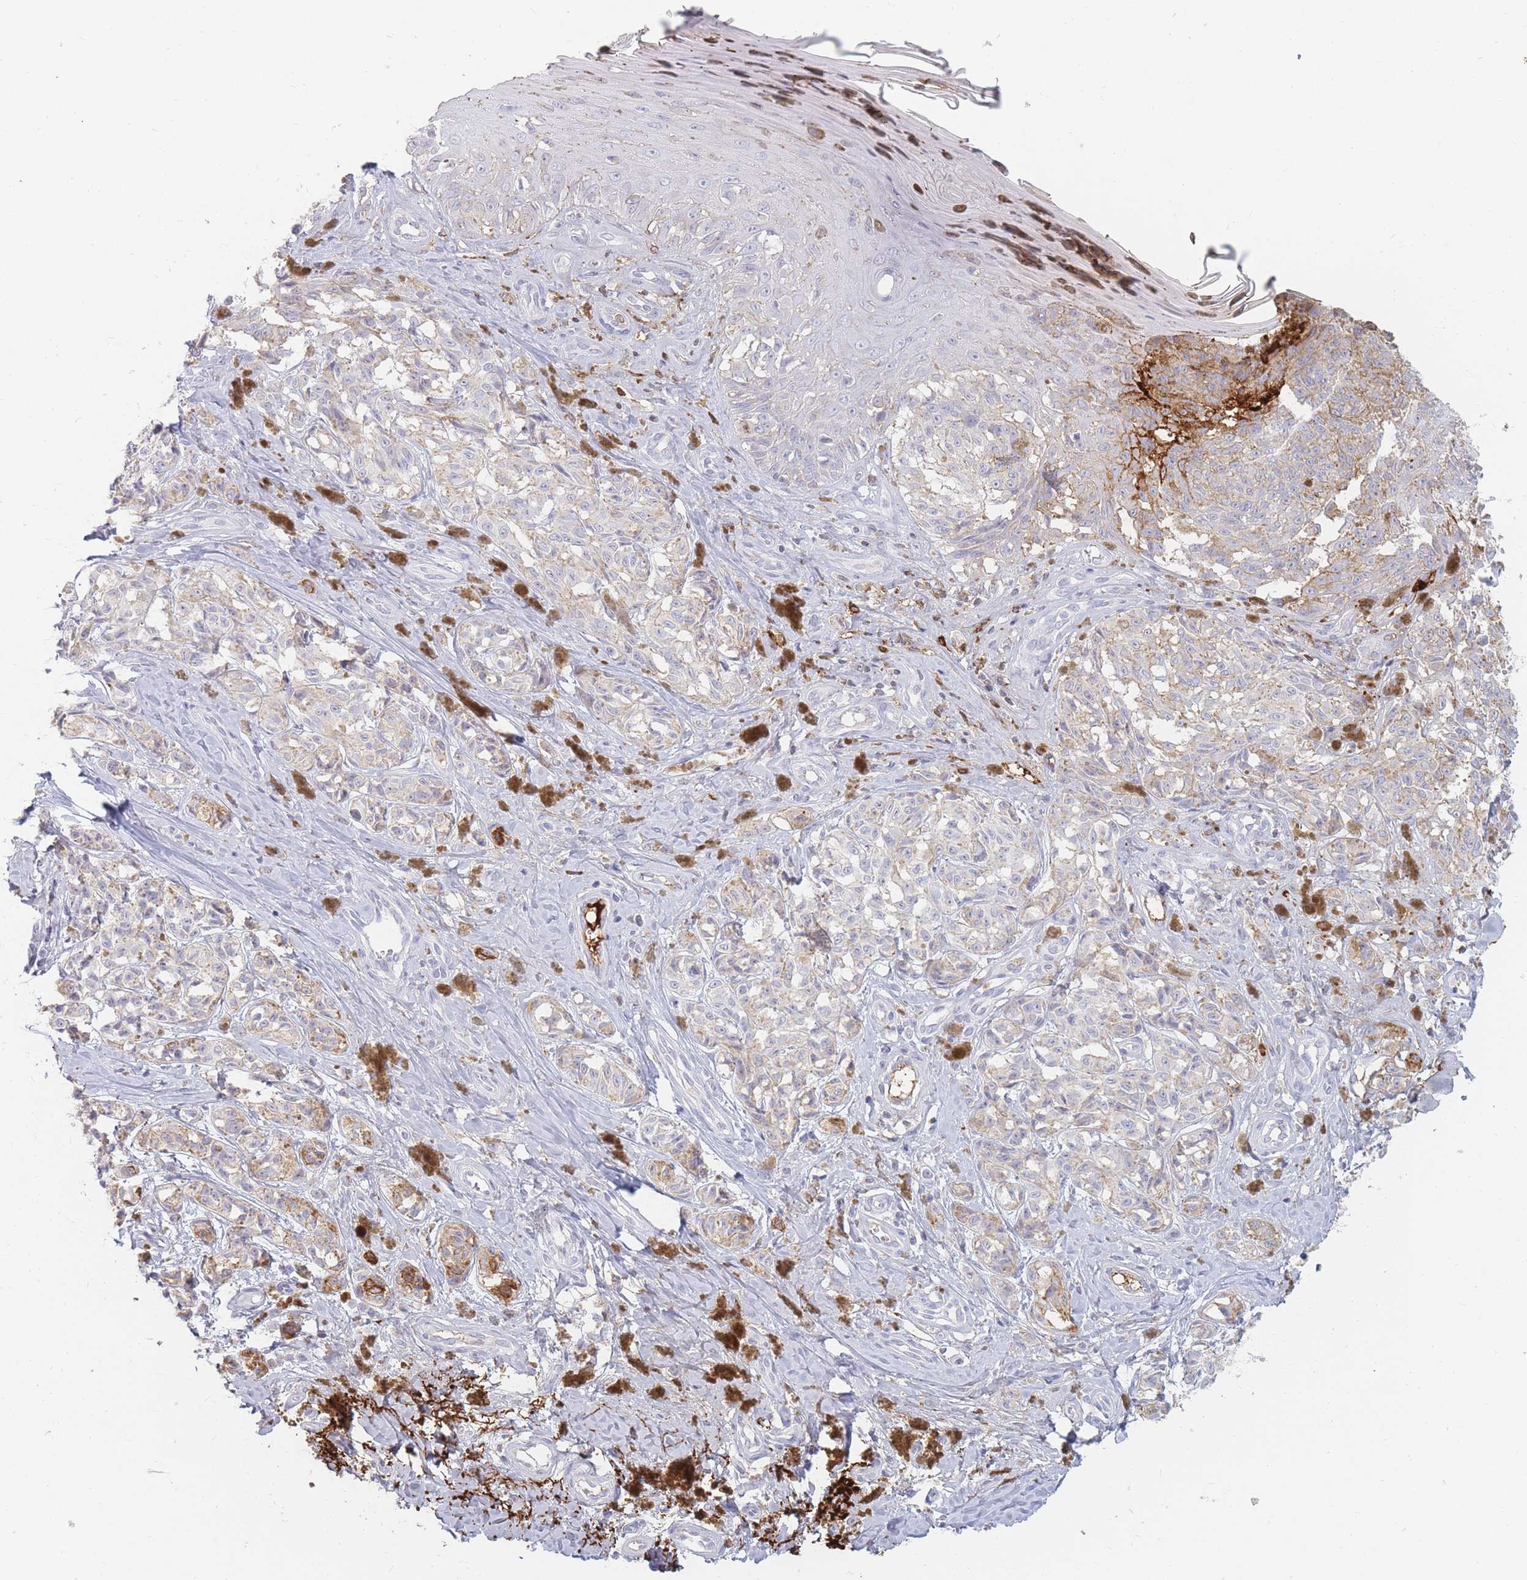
{"staining": {"intensity": "negative", "quantity": "none", "location": "none"}, "tissue": "melanoma", "cell_type": "Tumor cells", "image_type": "cancer", "snomed": [{"axis": "morphology", "description": "Malignant melanoma, NOS"}, {"axis": "topography", "description": "Skin"}], "caption": "There is no significant expression in tumor cells of malignant melanoma.", "gene": "PRG4", "patient": {"sex": "female", "age": 65}}